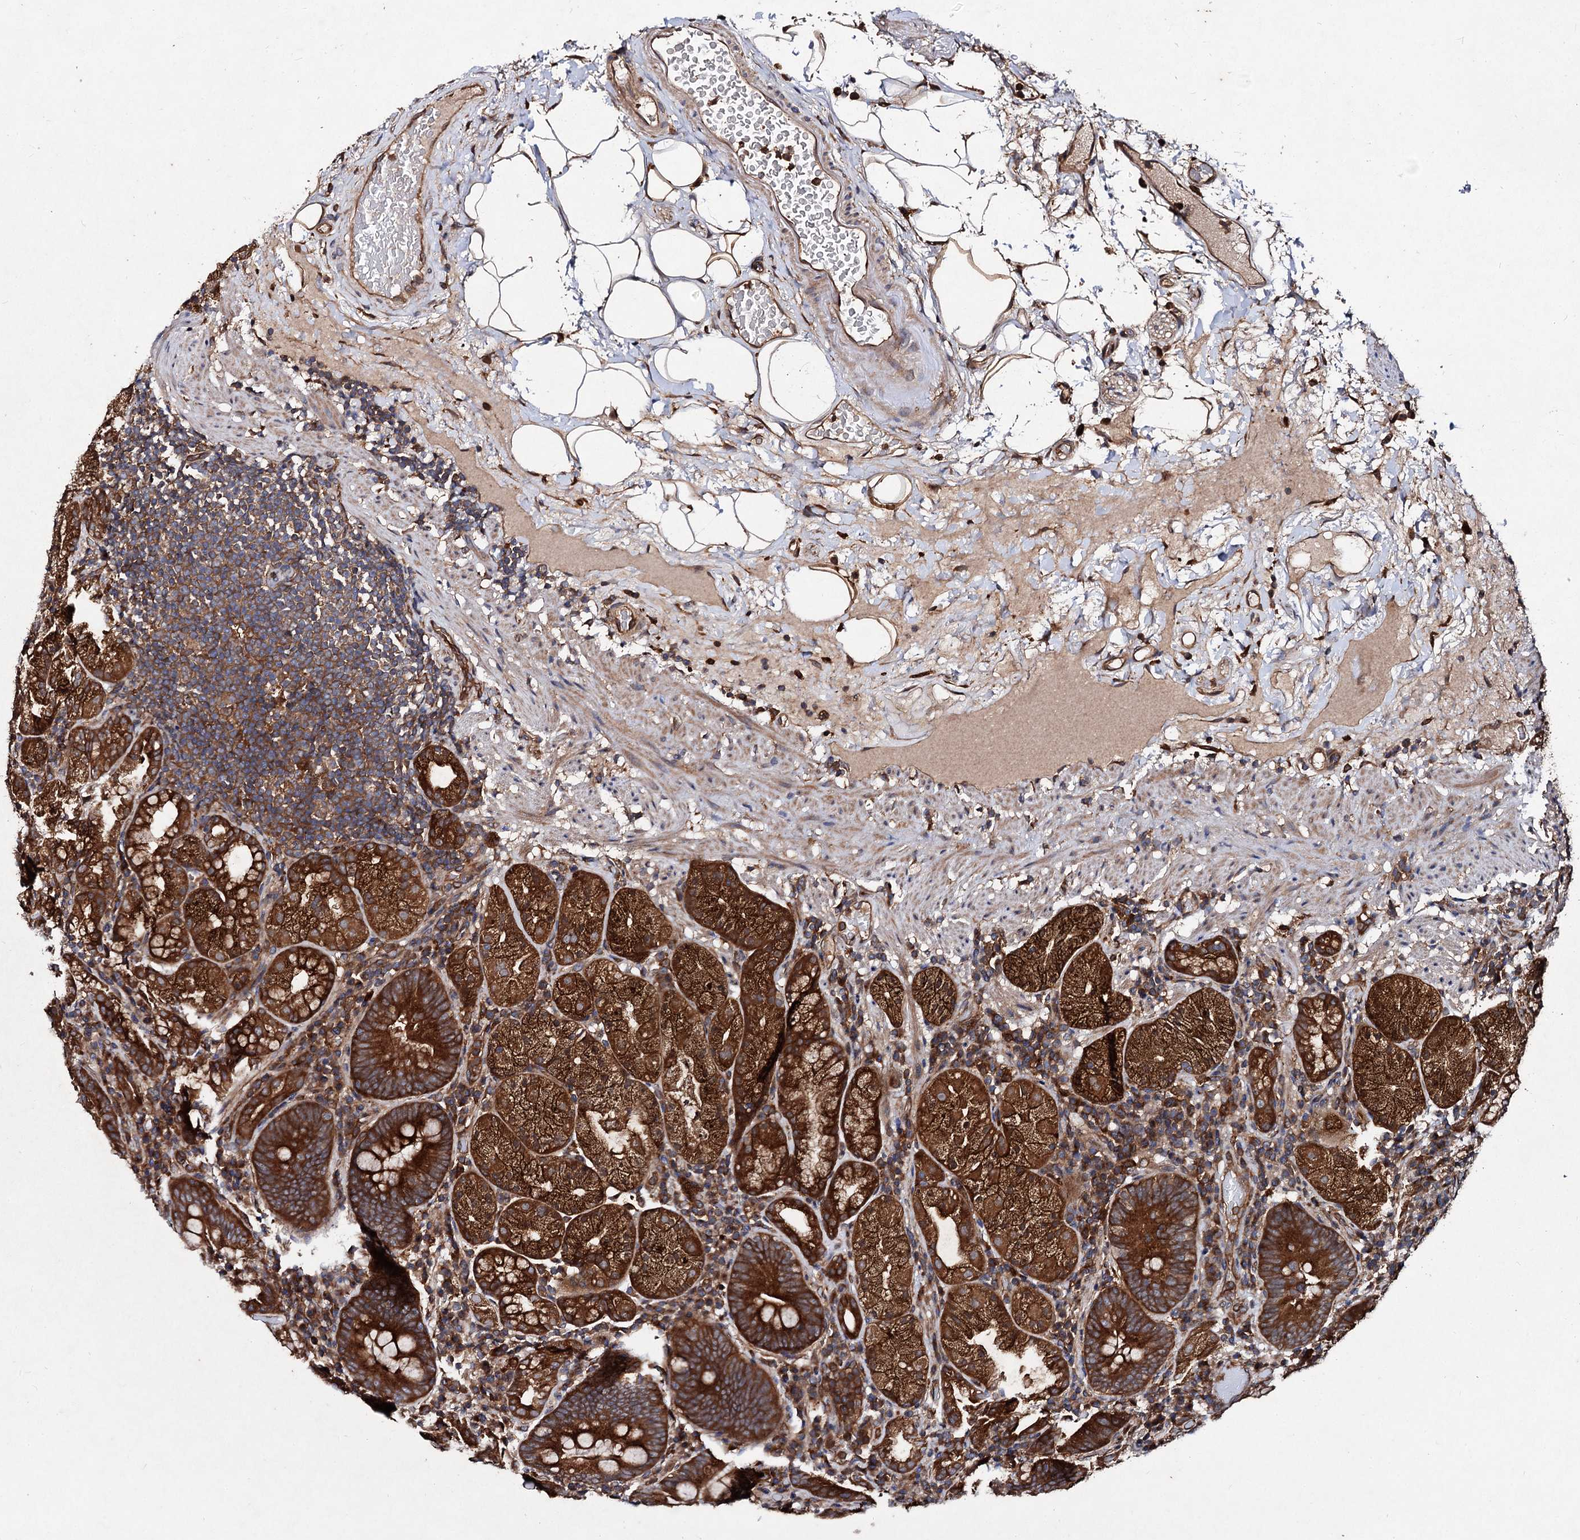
{"staining": {"intensity": "strong", "quantity": ">75%", "location": "cytoplasmic/membranous"}, "tissue": "stomach", "cell_type": "Glandular cells", "image_type": "normal", "snomed": [{"axis": "morphology", "description": "Normal tissue, NOS"}, {"axis": "morphology", "description": "Inflammation, NOS"}, {"axis": "topography", "description": "Stomach"}], "caption": "This is an image of immunohistochemistry staining of benign stomach, which shows strong staining in the cytoplasmic/membranous of glandular cells.", "gene": "VPS29", "patient": {"sex": "male", "age": 79}}